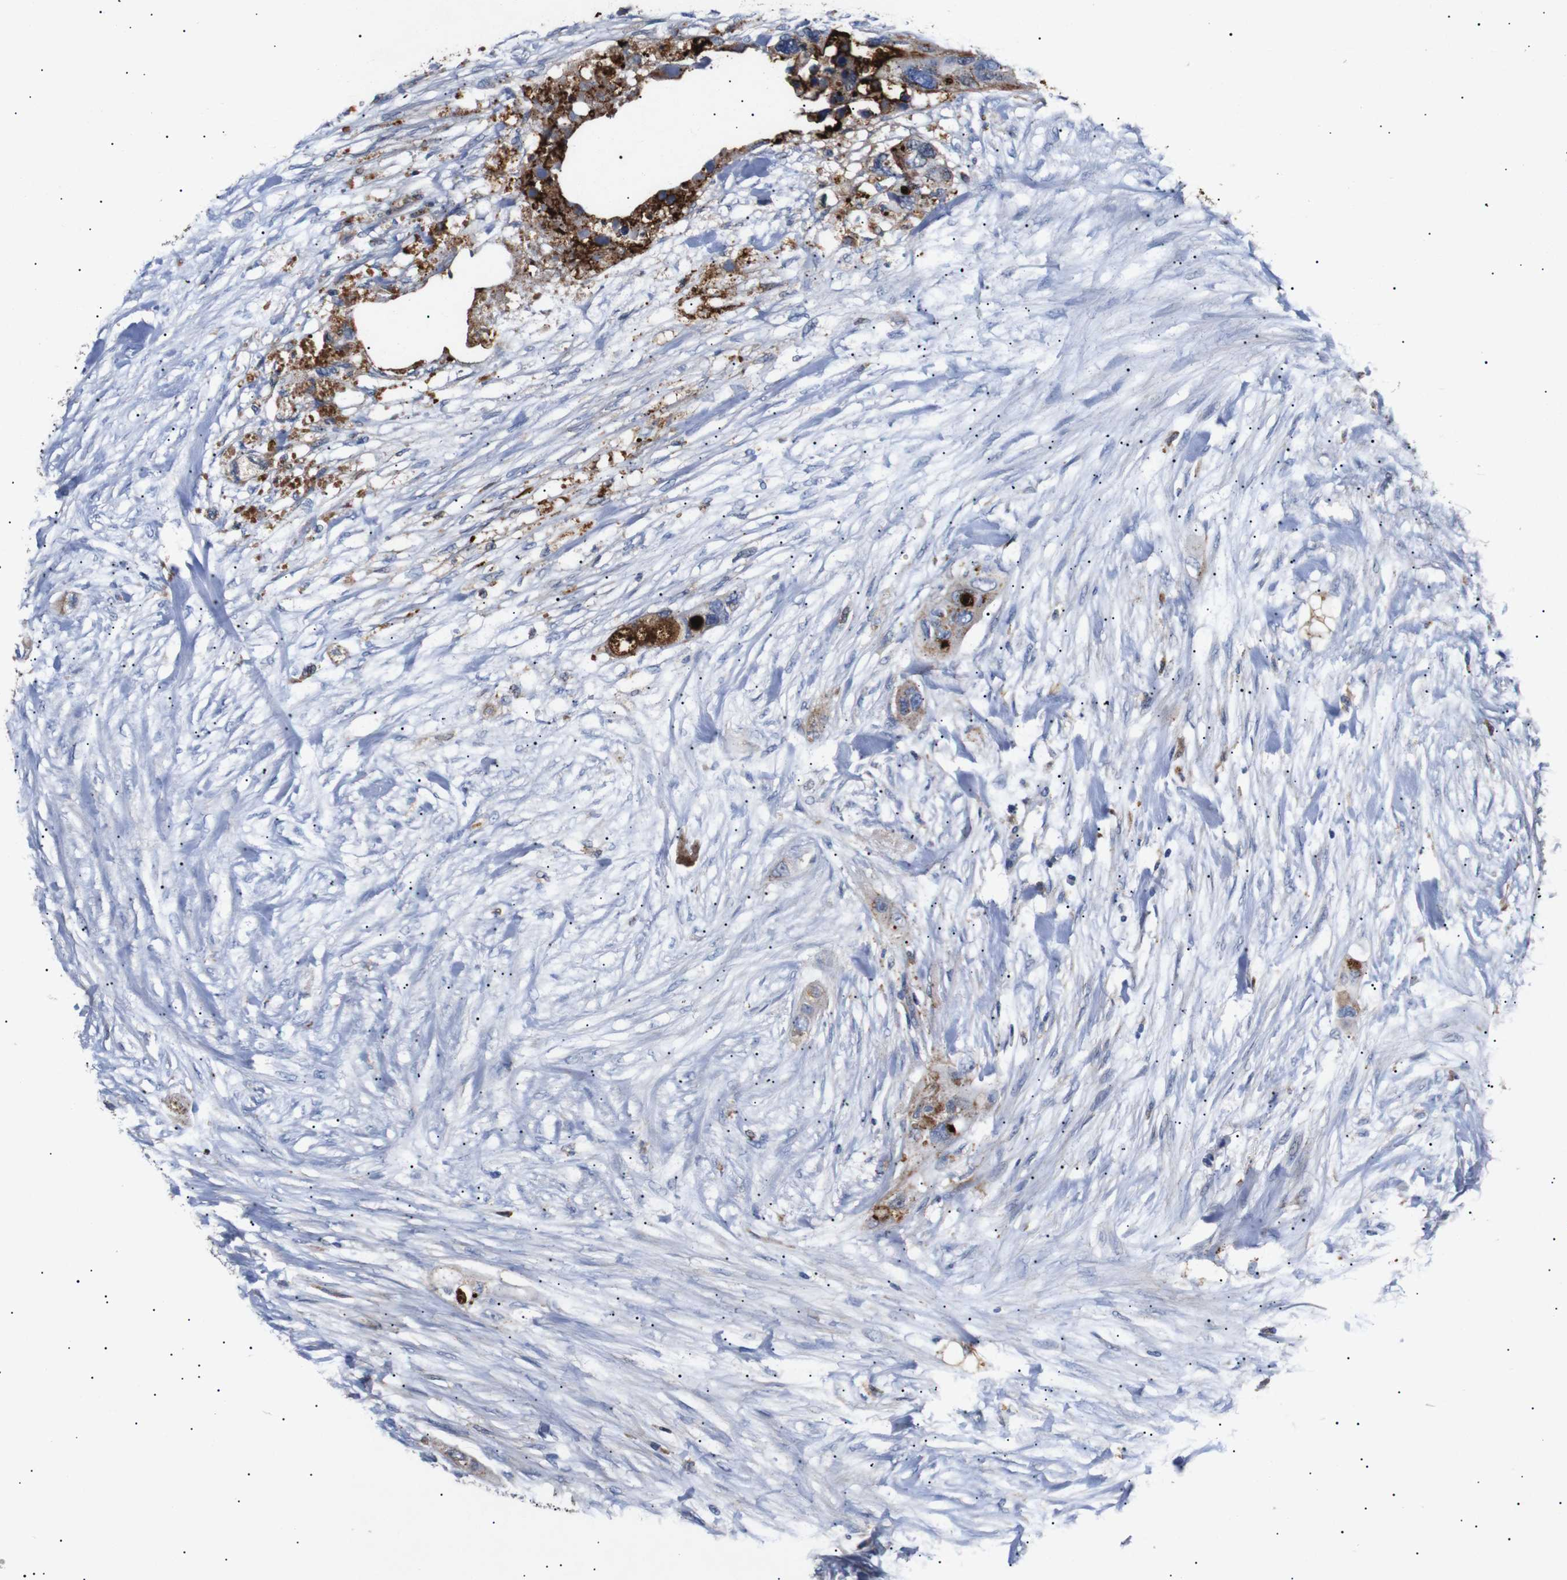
{"staining": {"intensity": "moderate", "quantity": ">75%", "location": "cytoplasmic/membranous"}, "tissue": "colorectal cancer", "cell_type": "Tumor cells", "image_type": "cancer", "snomed": [{"axis": "morphology", "description": "Adenocarcinoma, NOS"}, {"axis": "topography", "description": "Colon"}], "caption": "The immunohistochemical stain labels moderate cytoplasmic/membranous staining in tumor cells of colorectal adenocarcinoma tissue. (brown staining indicates protein expression, while blue staining denotes nuclei).", "gene": "SDCBP", "patient": {"sex": "female", "age": 57}}